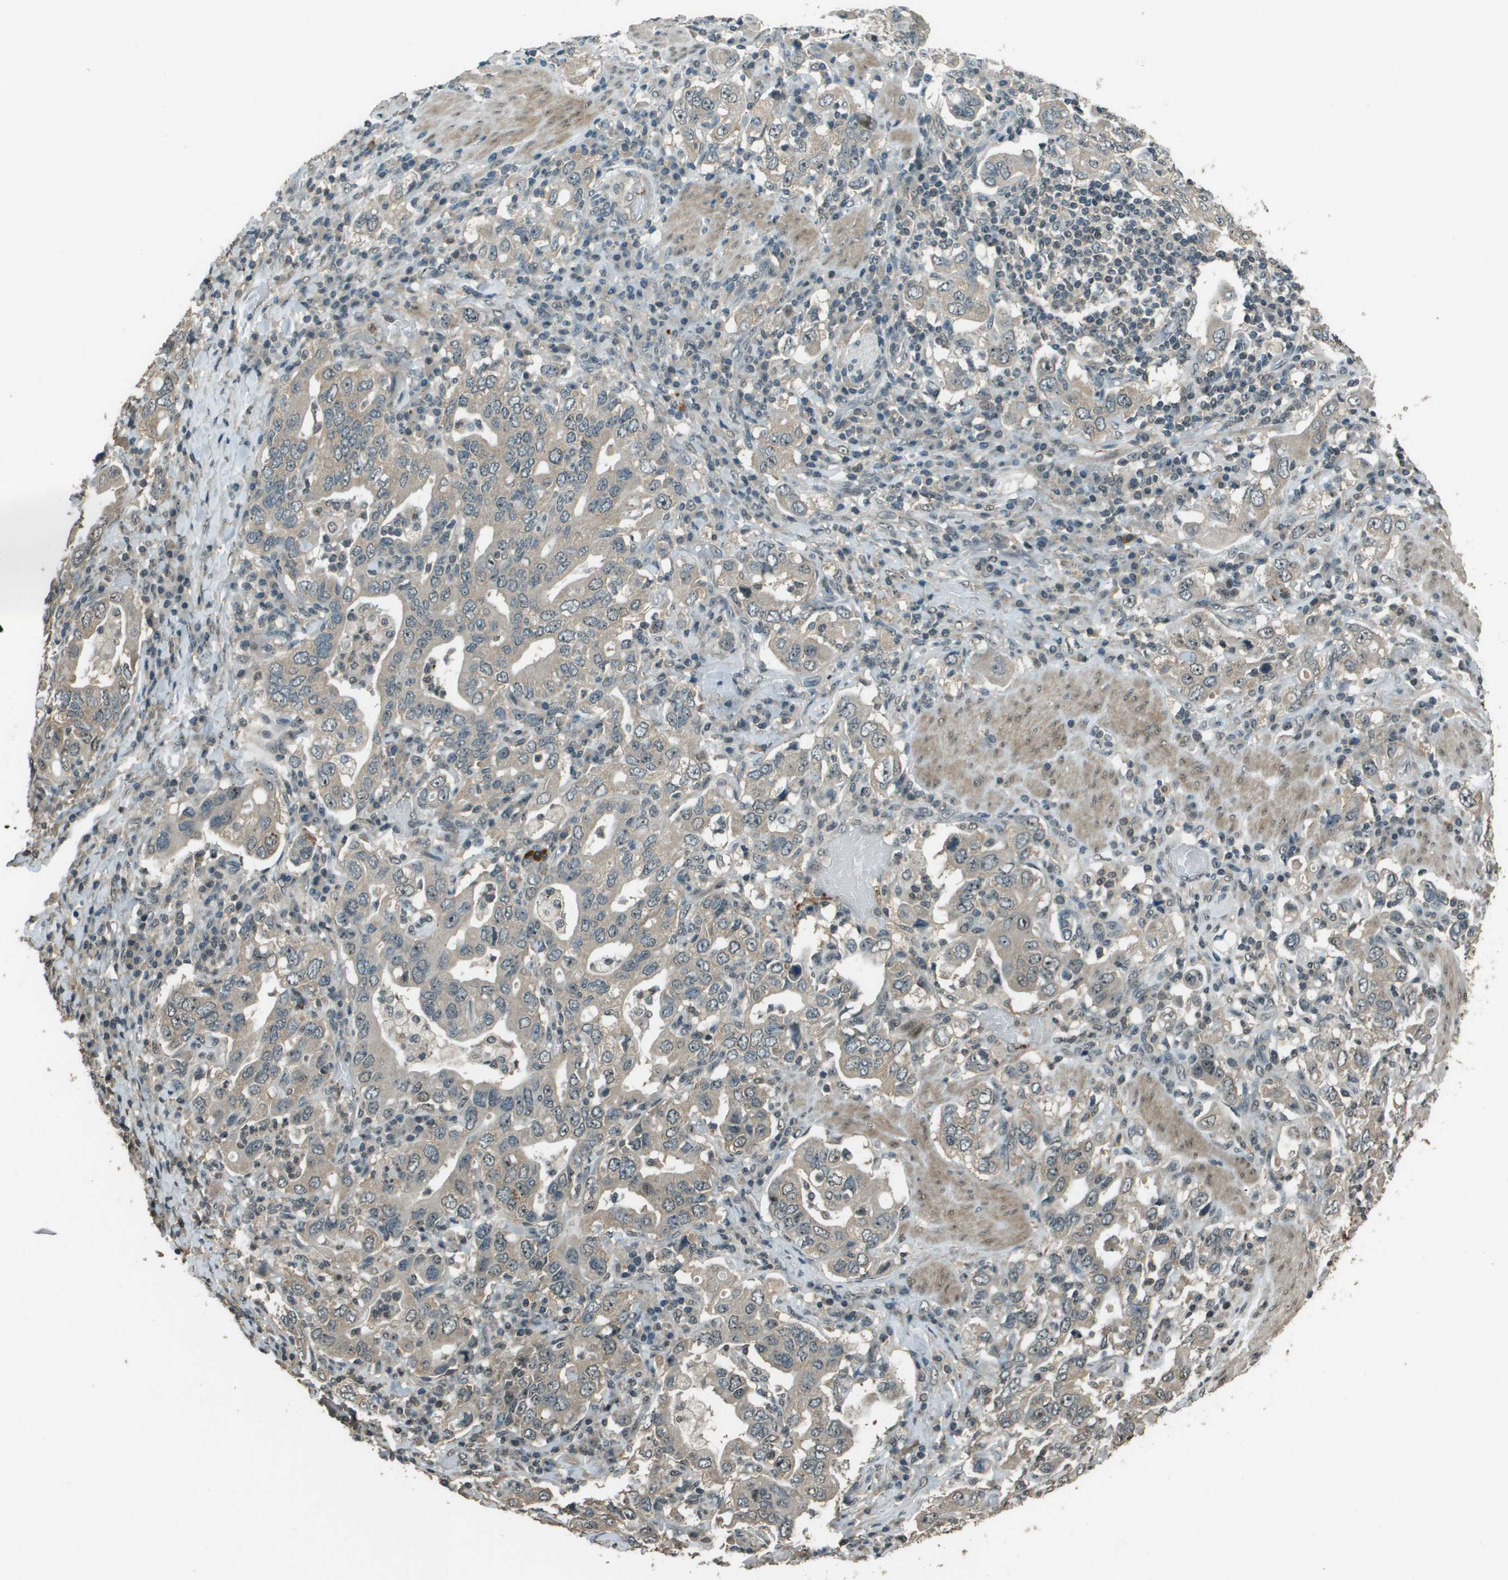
{"staining": {"intensity": "weak", "quantity": ">75%", "location": "cytoplasmic/membranous"}, "tissue": "stomach cancer", "cell_type": "Tumor cells", "image_type": "cancer", "snomed": [{"axis": "morphology", "description": "Adenocarcinoma, NOS"}, {"axis": "topography", "description": "Stomach, upper"}], "caption": "High-power microscopy captured an IHC histopathology image of stomach cancer (adenocarcinoma), revealing weak cytoplasmic/membranous positivity in approximately >75% of tumor cells. The staining is performed using DAB (3,3'-diaminobenzidine) brown chromogen to label protein expression. The nuclei are counter-stained blue using hematoxylin.", "gene": "SDC3", "patient": {"sex": "male", "age": 62}}